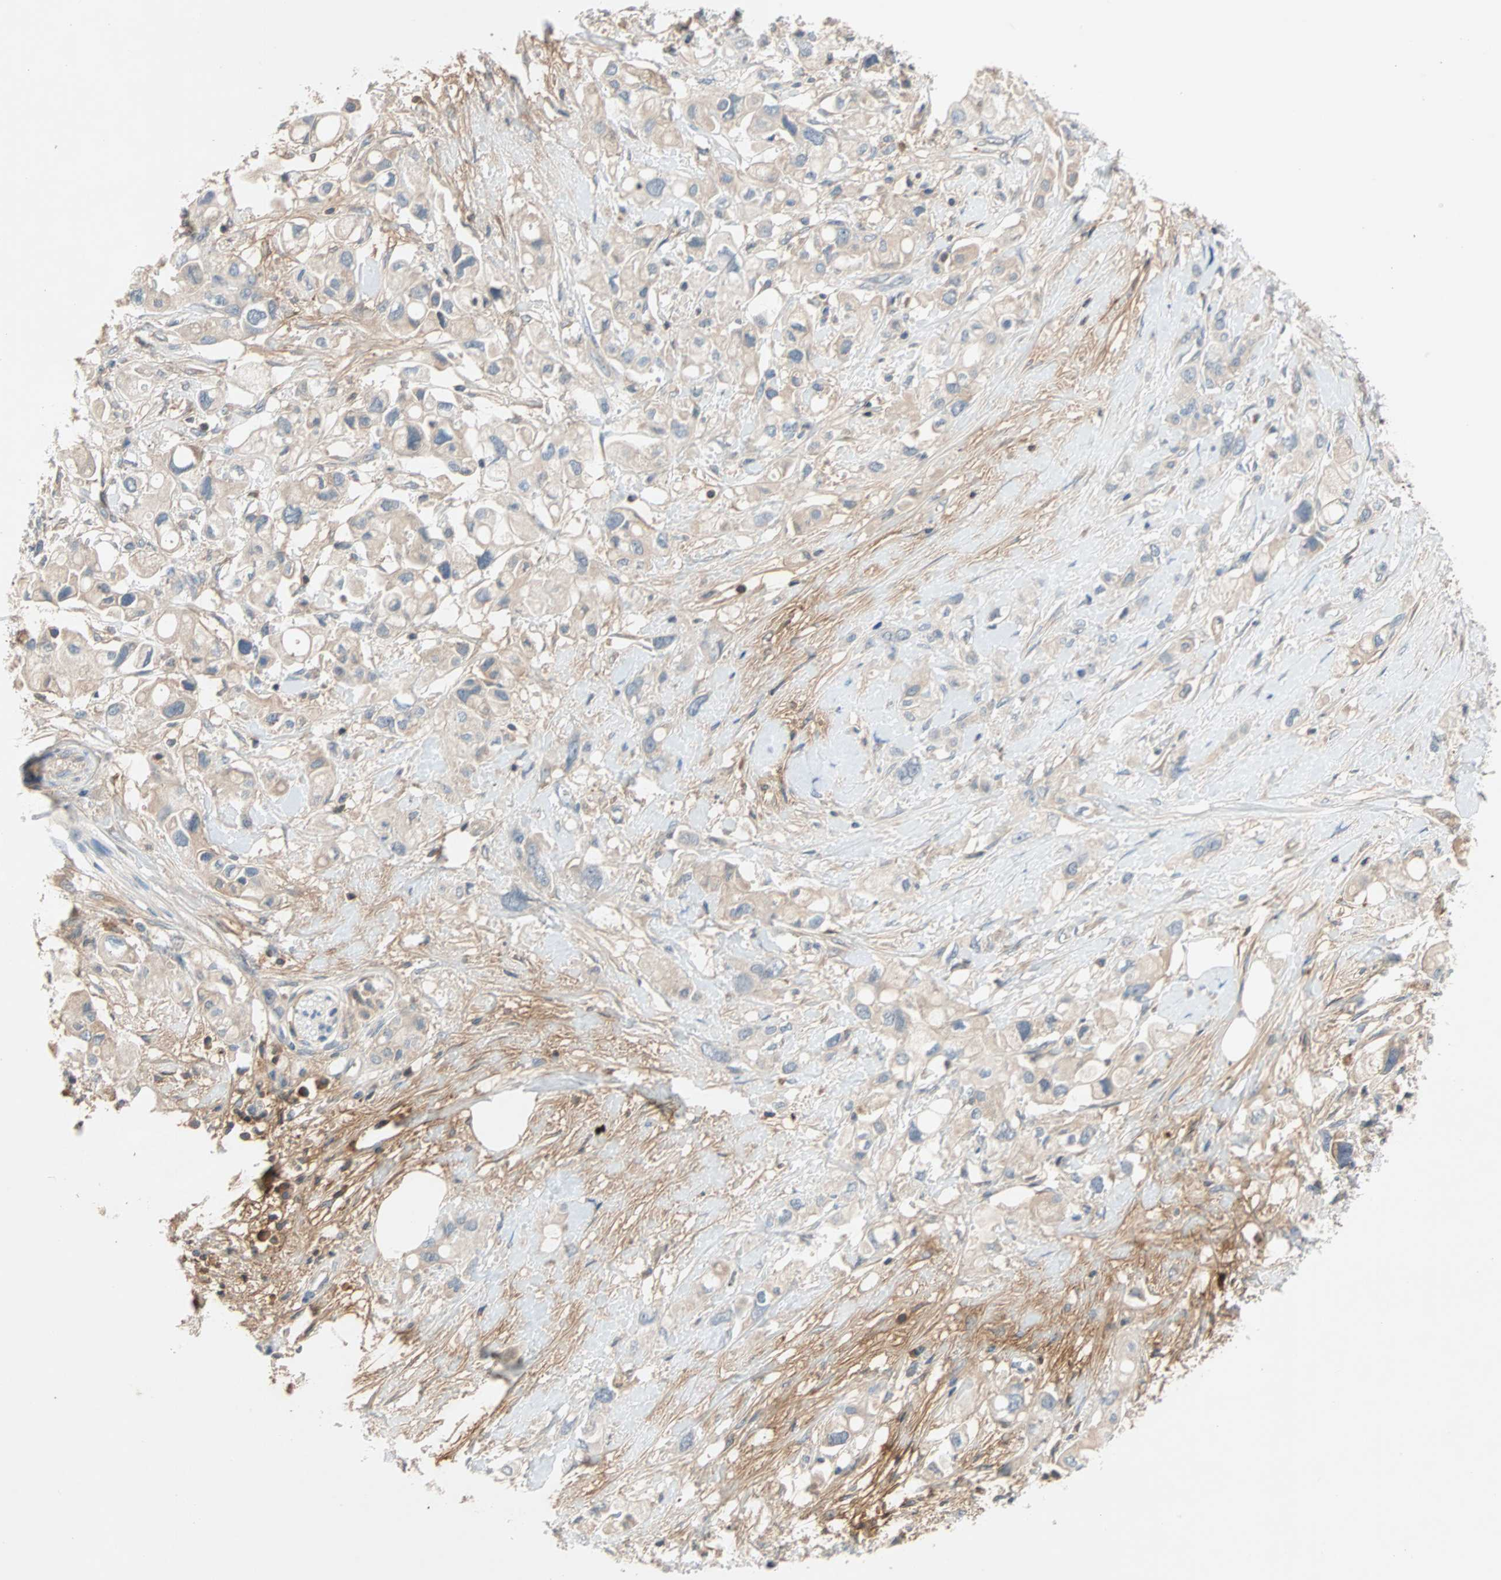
{"staining": {"intensity": "negative", "quantity": "none", "location": "none"}, "tissue": "pancreatic cancer", "cell_type": "Tumor cells", "image_type": "cancer", "snomed": [{"axis": "morphology", "description": "Adenocarcinoma, NOS"}, {"axis": "topography", "description": "Pancreas"}], "caption": "Immunohistochemistry (IHC) image of neoplastic tissue: human pancreatic adenocarcinoma stained with DAB exhibits no significant protein expression in tumor cells.", "gene": "MAP4K1", "patient": {"sex": "female", "age": 56}}